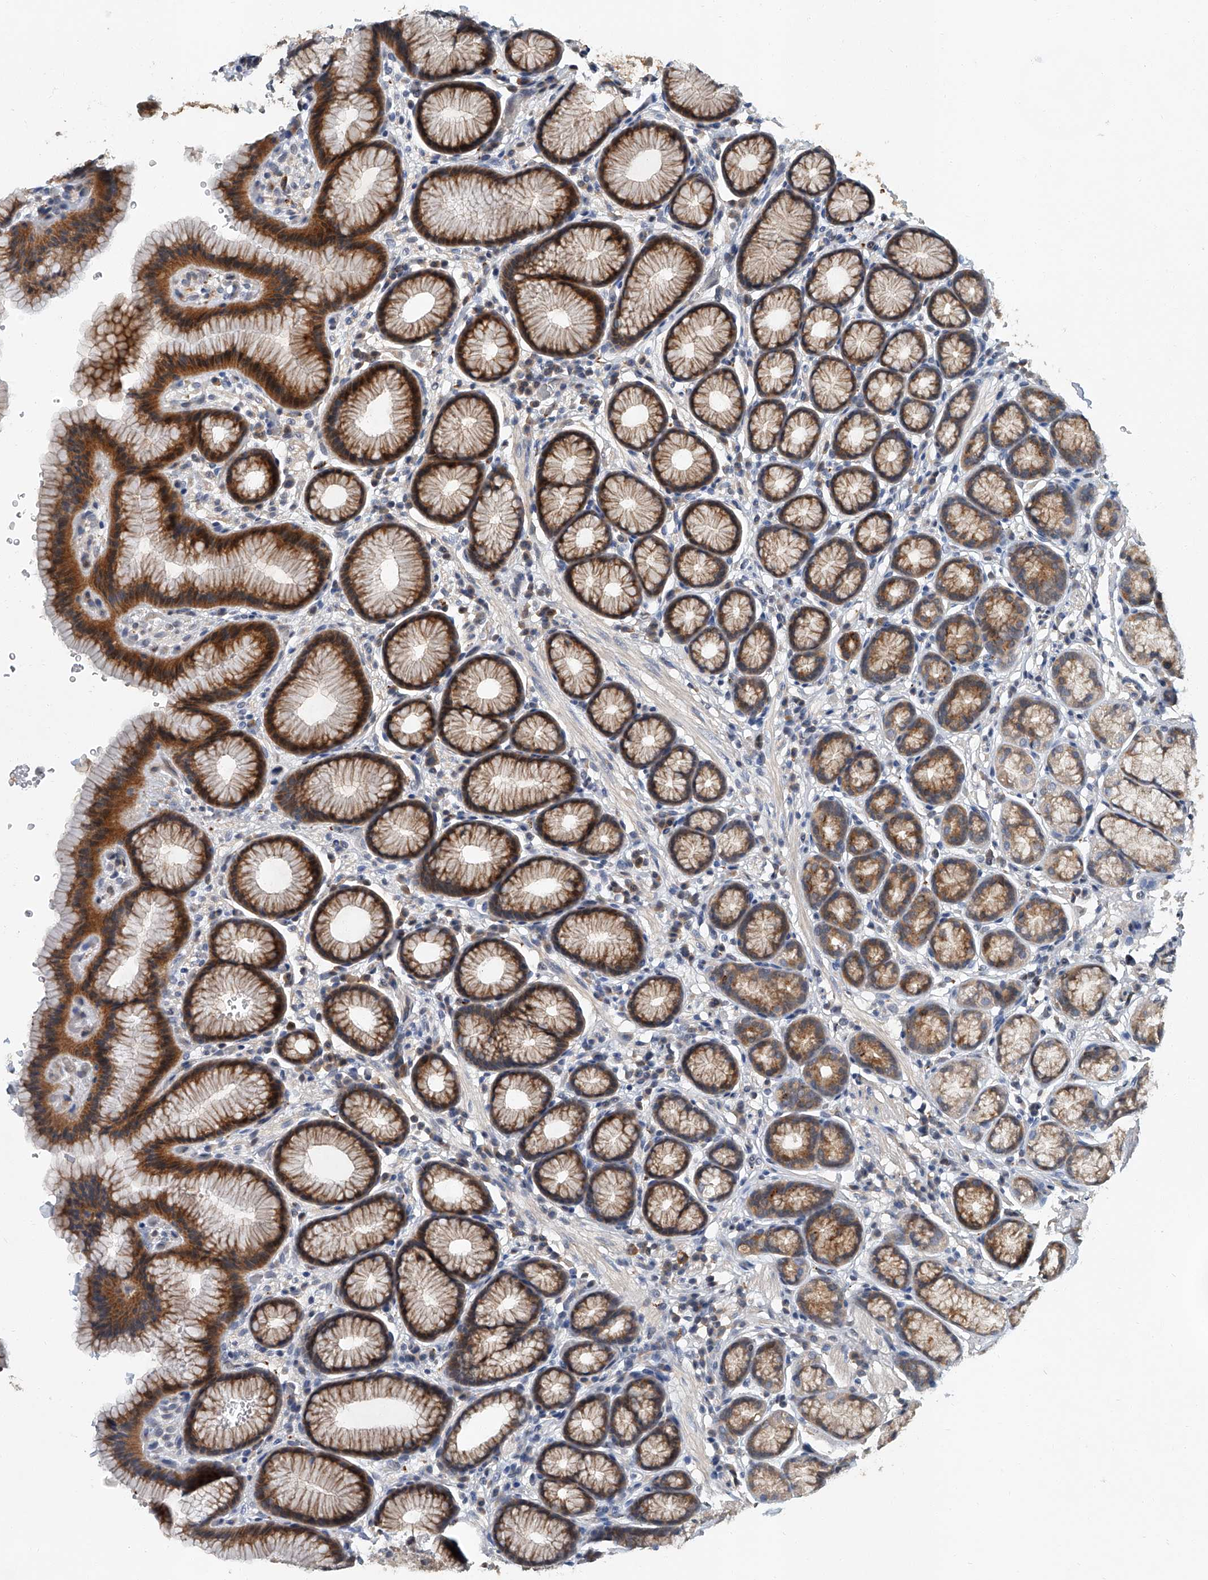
{"staining": {"intensity": "strong", "quantity": "<25%", "location": "cytoplasmic/membranous,nuclear"}, "tissue": "stomach", "cell_type": "Glandular cells", "image_type": "normal", "snomed": [{"axis": "morphology", "description": "Normal tissue, NOS"}, {"axis": "topography", "description": "Stomach"}], "caption": "Human stomach stained for a protein (brown) displays strong cytoplasmic/membranous,nuclear positive positivity in about <25% of glandular cells.", "gene": "JAG2", "patient": {"sex": "male", "age": 42}}